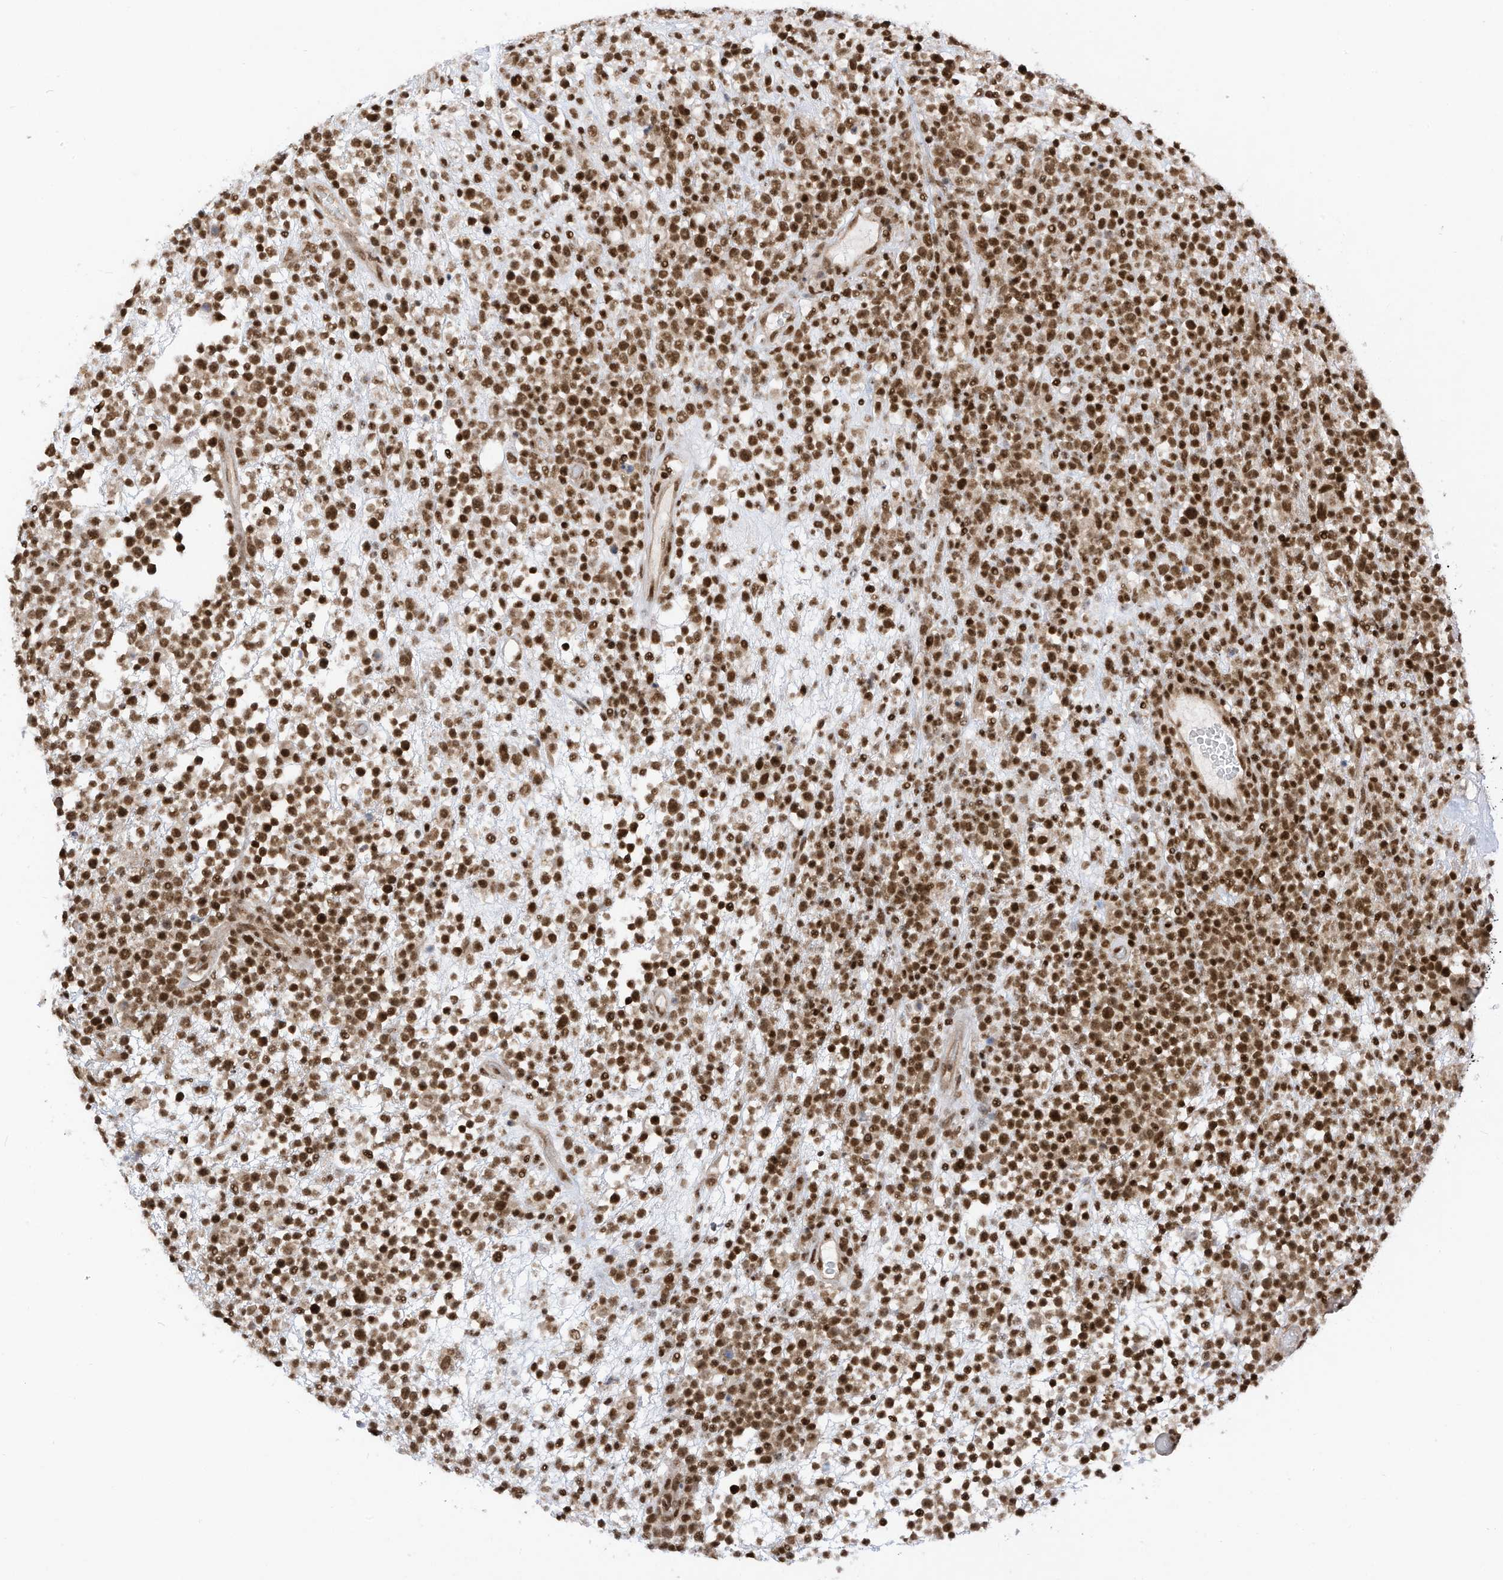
{"staining": {"intensity": "strong", "quantity": "25%-75%", "location": "nuclear"}, "tissue": "lymphoma", "cell_type": "Tumor cells", "image_type": "cancer", "snomed": [{"axis": "morphology", "description": "Malignant lymphoma, non-Hodgkin's type, High grade"}, {"axis": "topography", "description": "Colon"}], "caption": "Protein staining of lymphoma tissue displays strong nuclear expression in about 25%-75% of tumor cells.", "gene": "AURKAIP1", "patient": {"sex": "female", "age": 53}}